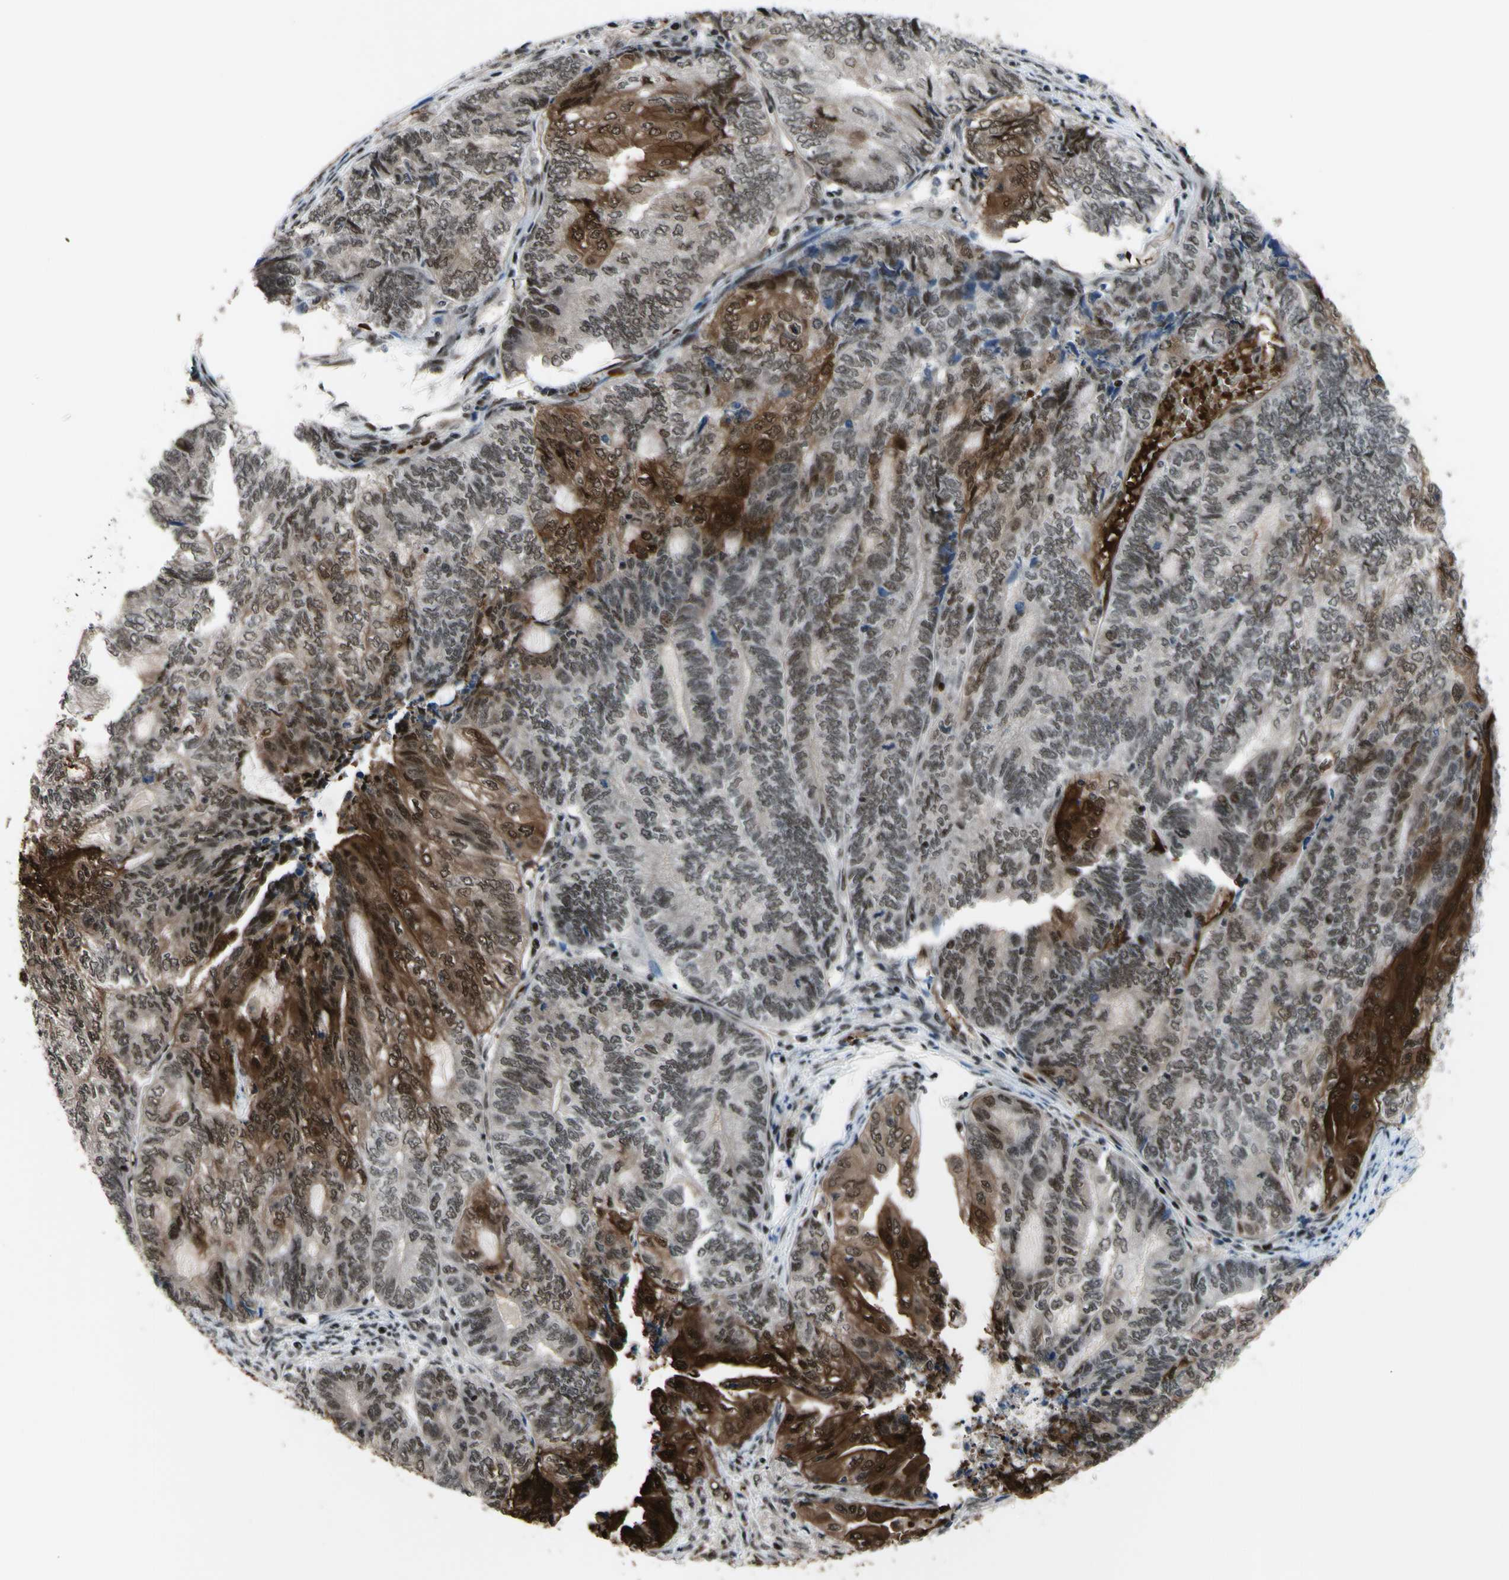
{"staining": {"intensity": "strong", "quantity": "25%-75%", "location": "cytoplasmic/membranous,nuclear"}, "tissue": "endometrial cancer", "cell_type": "Tumor cells", "image_type": "cancer", "snomed": [{"axis": "morphology", "description": "Adenocarcinoma, NOS"}, {"axis": "topography", "description": "Uterus"}, {"axis": "topography", "description": "Endometrium"}], "caption": "A brown stain labels strong cytoplasmic/membranous and nuclear staining of a protein in human endometrial cancer tumor cells. The staining was performed using DAB (3,3'-diaminobenzidine) to visualize the protein expression in brown, while the nuclei were stained in blue with hematoxylin (Magnification: 20x).", "gene": "THAP12", "patient": {"sex": "female", "age": 70}}